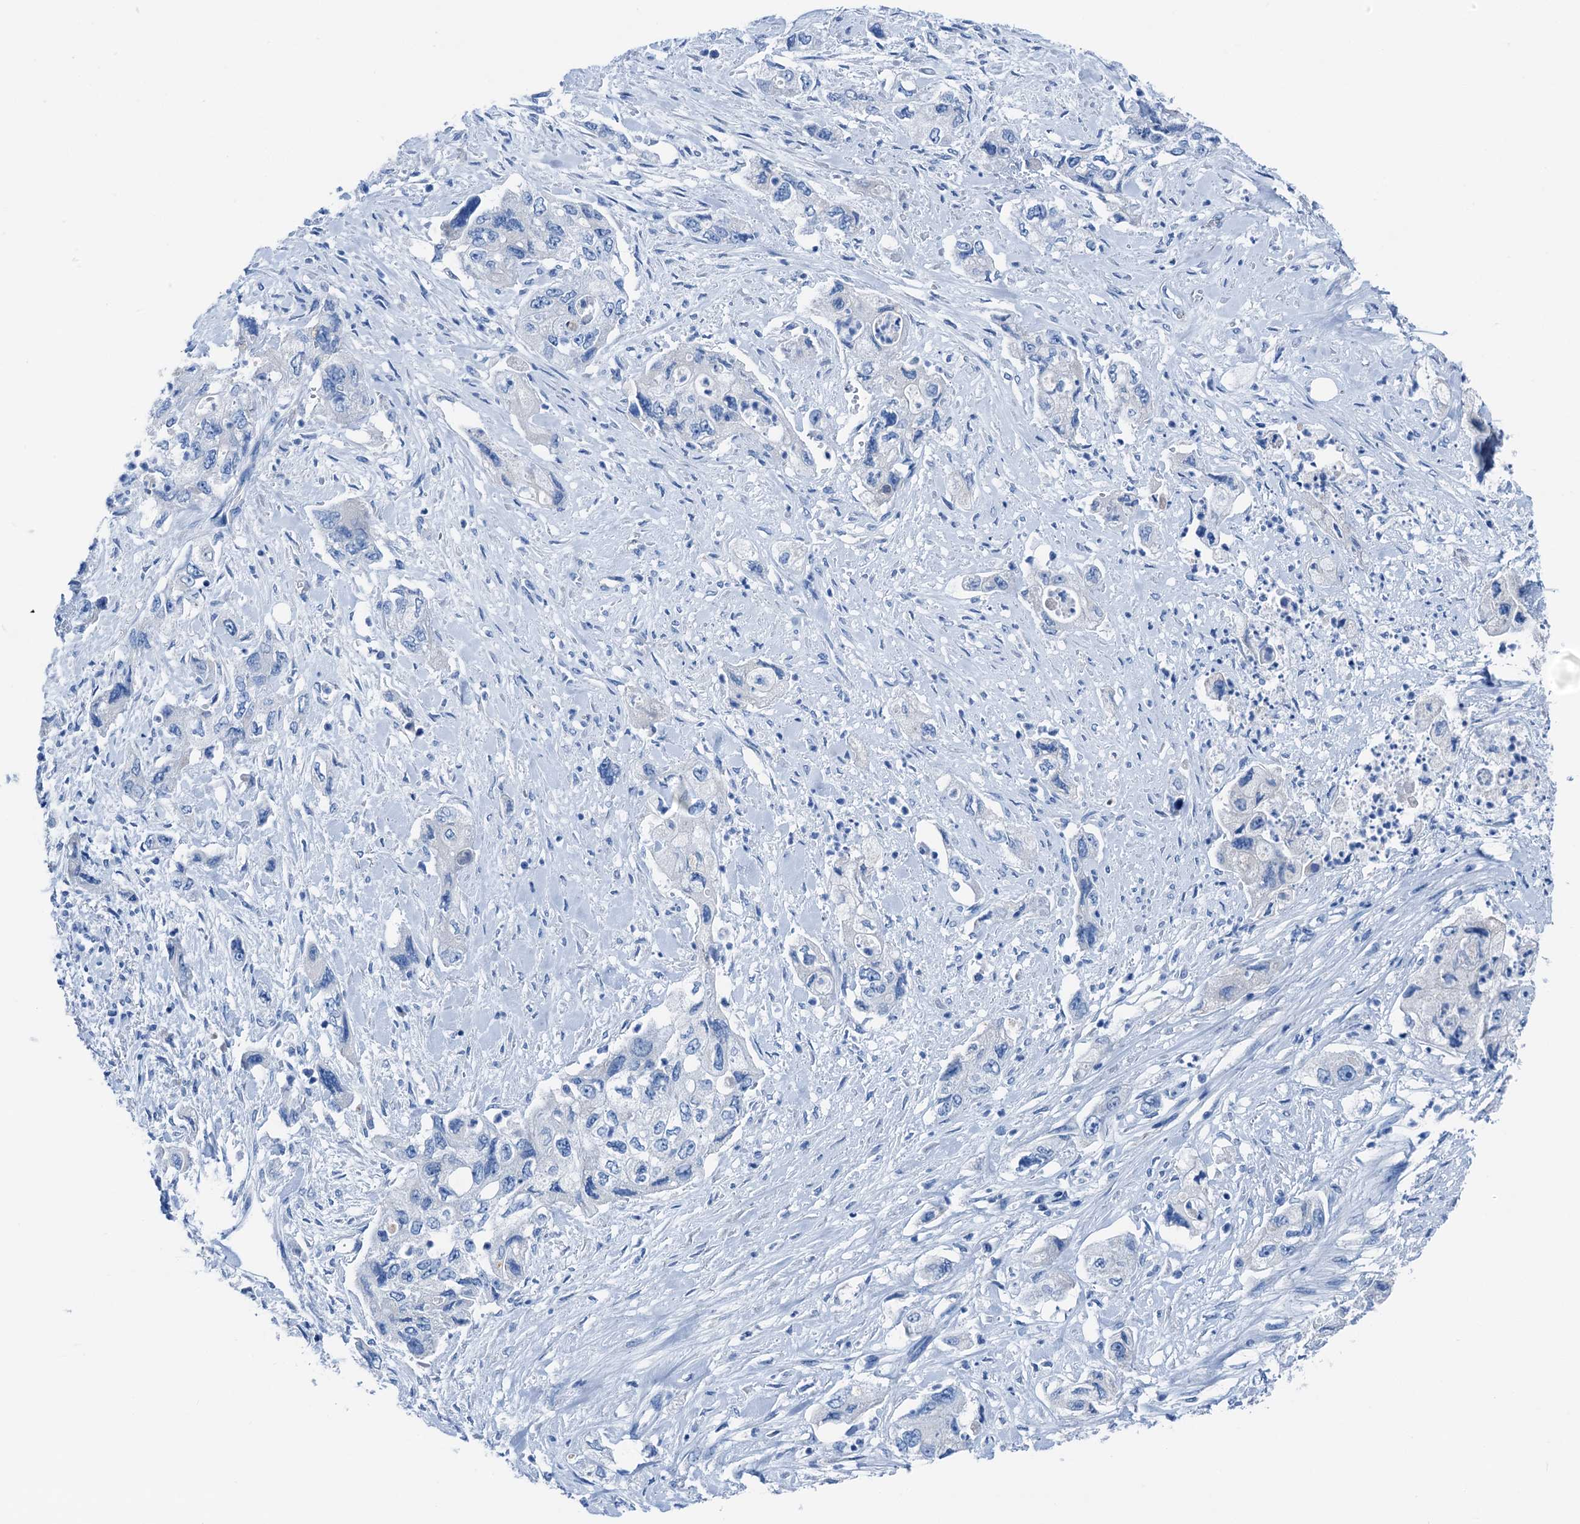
{"staining": {"intensity": "negative", "quantity": "none", "location": "none"}, "tissue": "pancreatic cancer", "cell_type": "Tumor cells", "image_type": "cancer", "snomed": [{"axis": "morphology", "description": "Adenocarcinoma, NOS"}, {"axis": "topography", "description": "Pancreas"}], "caption": "Immunohistochemistry (IHC) image of human pancreatic cancer (adenocarcinoma) stained for a protein (brown), which displays no positivity in tumor cells. The staining was performed using DAB to visualize the protein expression in brown, while the nuclei were stained in blue with hematoxylin (Magnification: 20x).", "gene": "C1QTNF4", "patient": {"sex": "female", "age": 73}}